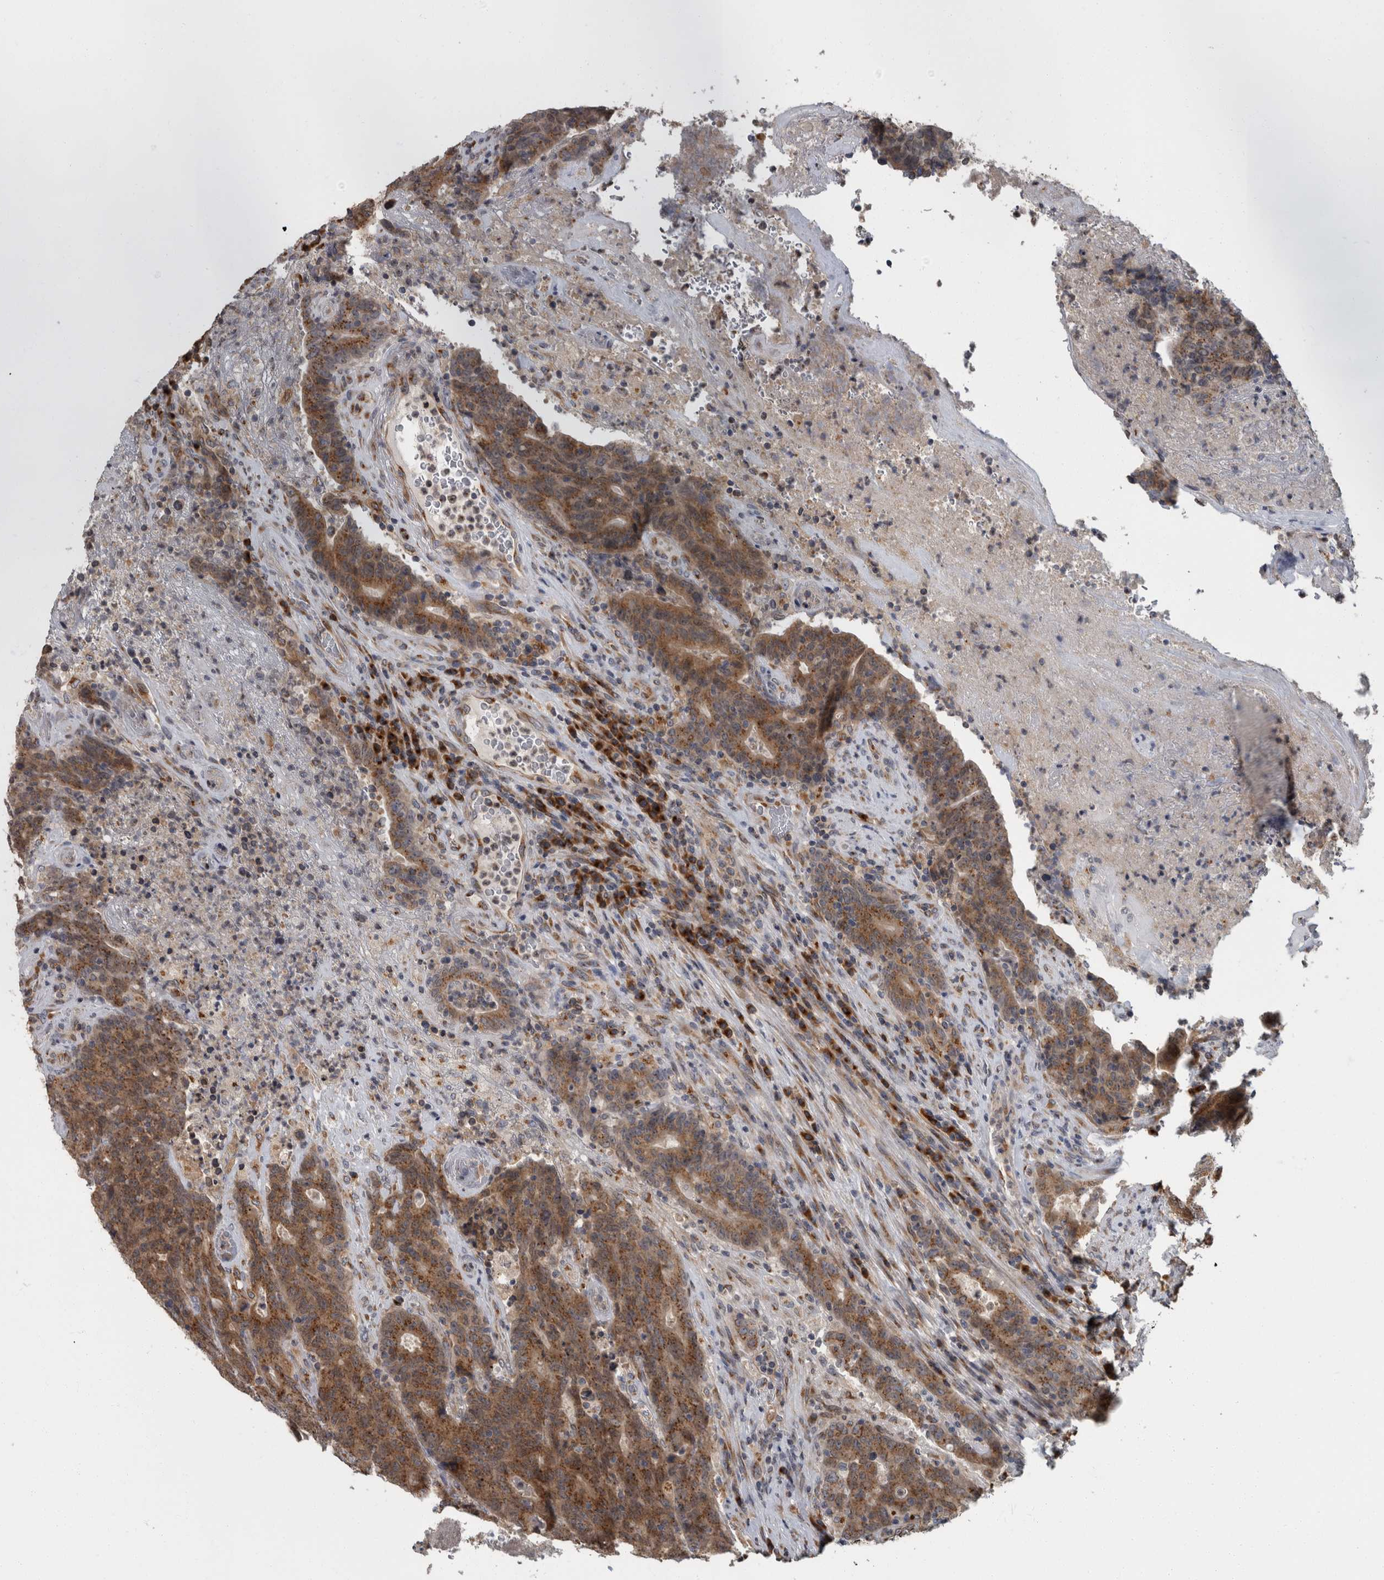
{"staining": {"intensity": "moderate", "quantity": ">75%", "location": "cytoplasmic/membranous"}, "tissue": "colorectal cancer", "cell_type": "Tumor cells", "image_type": "cancer", "snomed": [{"axis": "morphology", "description": "Normal tissue, NOS"}, {"axis": "morphology", "description": "Adenocarcinoma, NOS"}, {"axis": "topography", "description": "Colon"}], "caption": "A brown stain labels moderate cytoplasmic/membranous staining of a protein in human adenocarcinoma (colorectal) tumor cells. Using DAB (brown) and hematoxylin (blue) stains, captured at high magnification using brightfield microscopy.", "gene": "LMAN2L", "patient": {"sex": "female", "age": 75}}